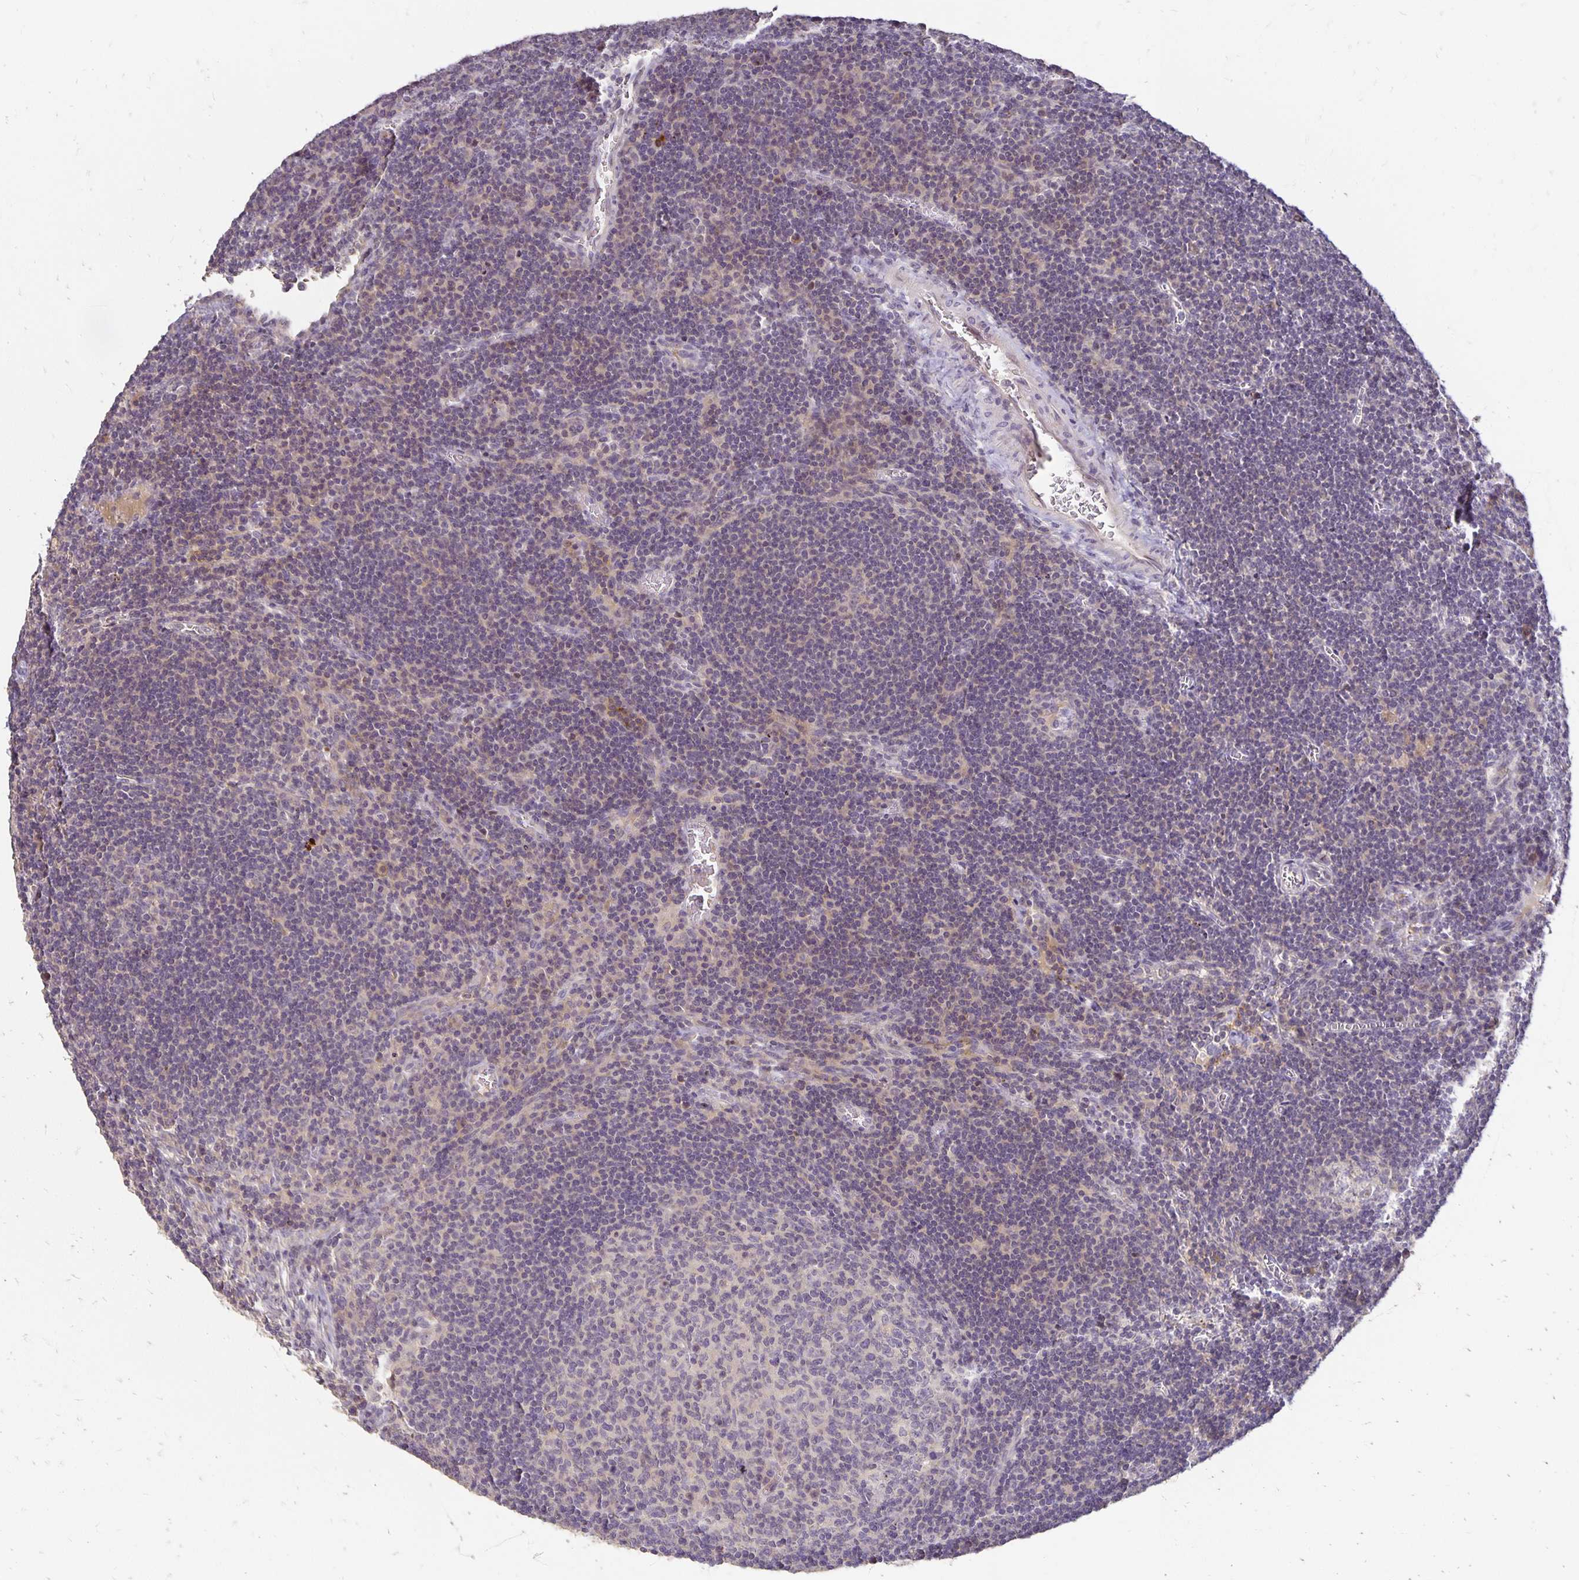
{"staining": {"intensity": "negative", "quantity": "none", "location": "none"}, "tissue": "lymph node", "cell_type": "Germinal center cells", "image_type": "normal", "snomed": [{"axis": "morphology", "description": "Normal tissue, NOS"}, {"axis": "topography", "description": "Lymph node"}], "caption": "Immunohistochemical staining of unremarkable lymph node demonstrates no significant expression in germinal center cells.", "gene": "CST6", "patient": {"sex": "male", "age": 67}}